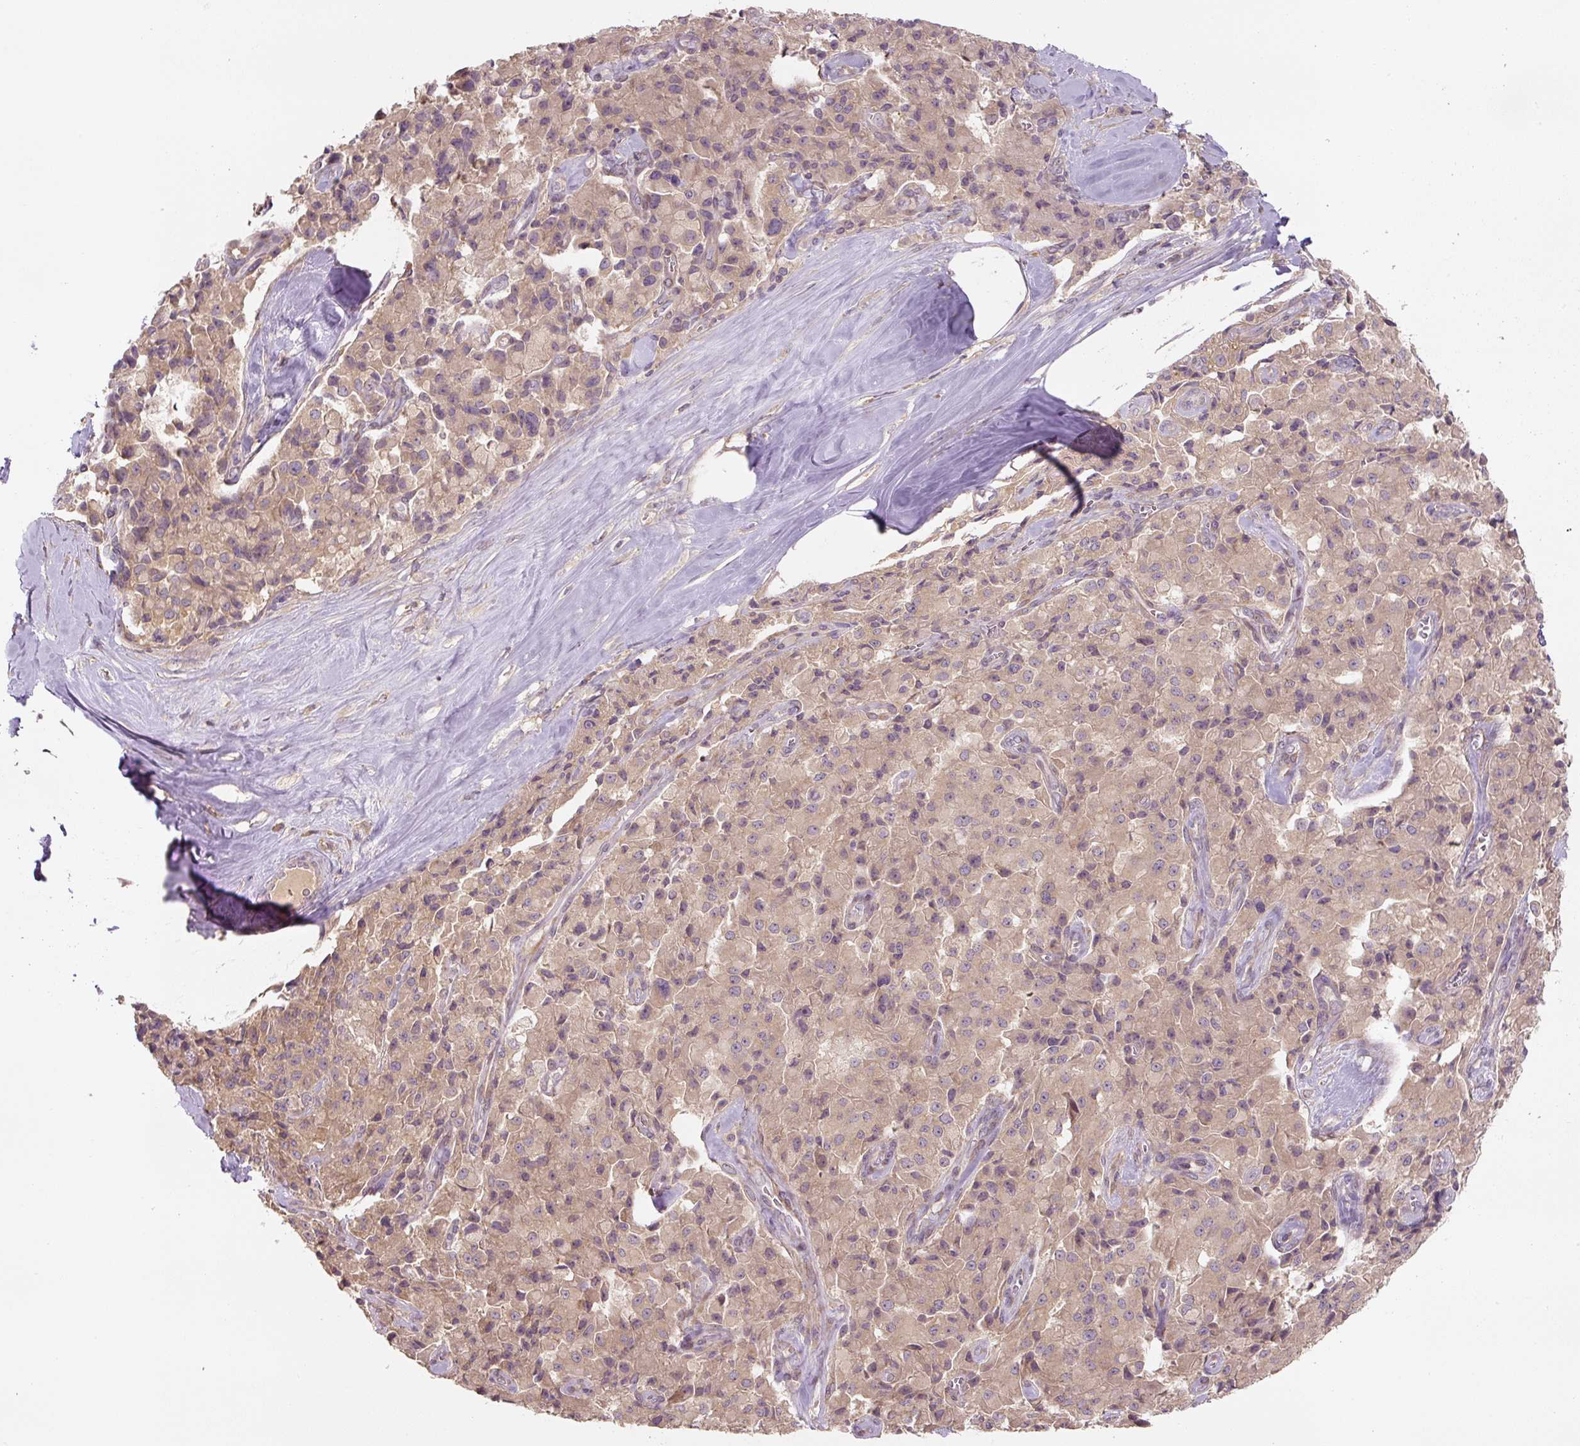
{"staining": {"intensity": "weak", "quantity": ">75%", "location": "cytoplasmic/membranous"}, "tissue": "pancreatic cancer", "cell_type": "Tumor cells", "image_type": "cancer", "snomed": [{"axis": "morphology", "description": "Adenocarcinoma, NOS"}, {"axis": "topography", "description": "Pancreas"}], "caption": "Immunohistochemistry (IHC) of human adenocarcinoma (pancreatic) reveals low levels of weak cytoplasmic/membranous staining in about >75% of tumor cells.", "gene": "C2orf73", "patient": {"sex": "male", "age": 65}}